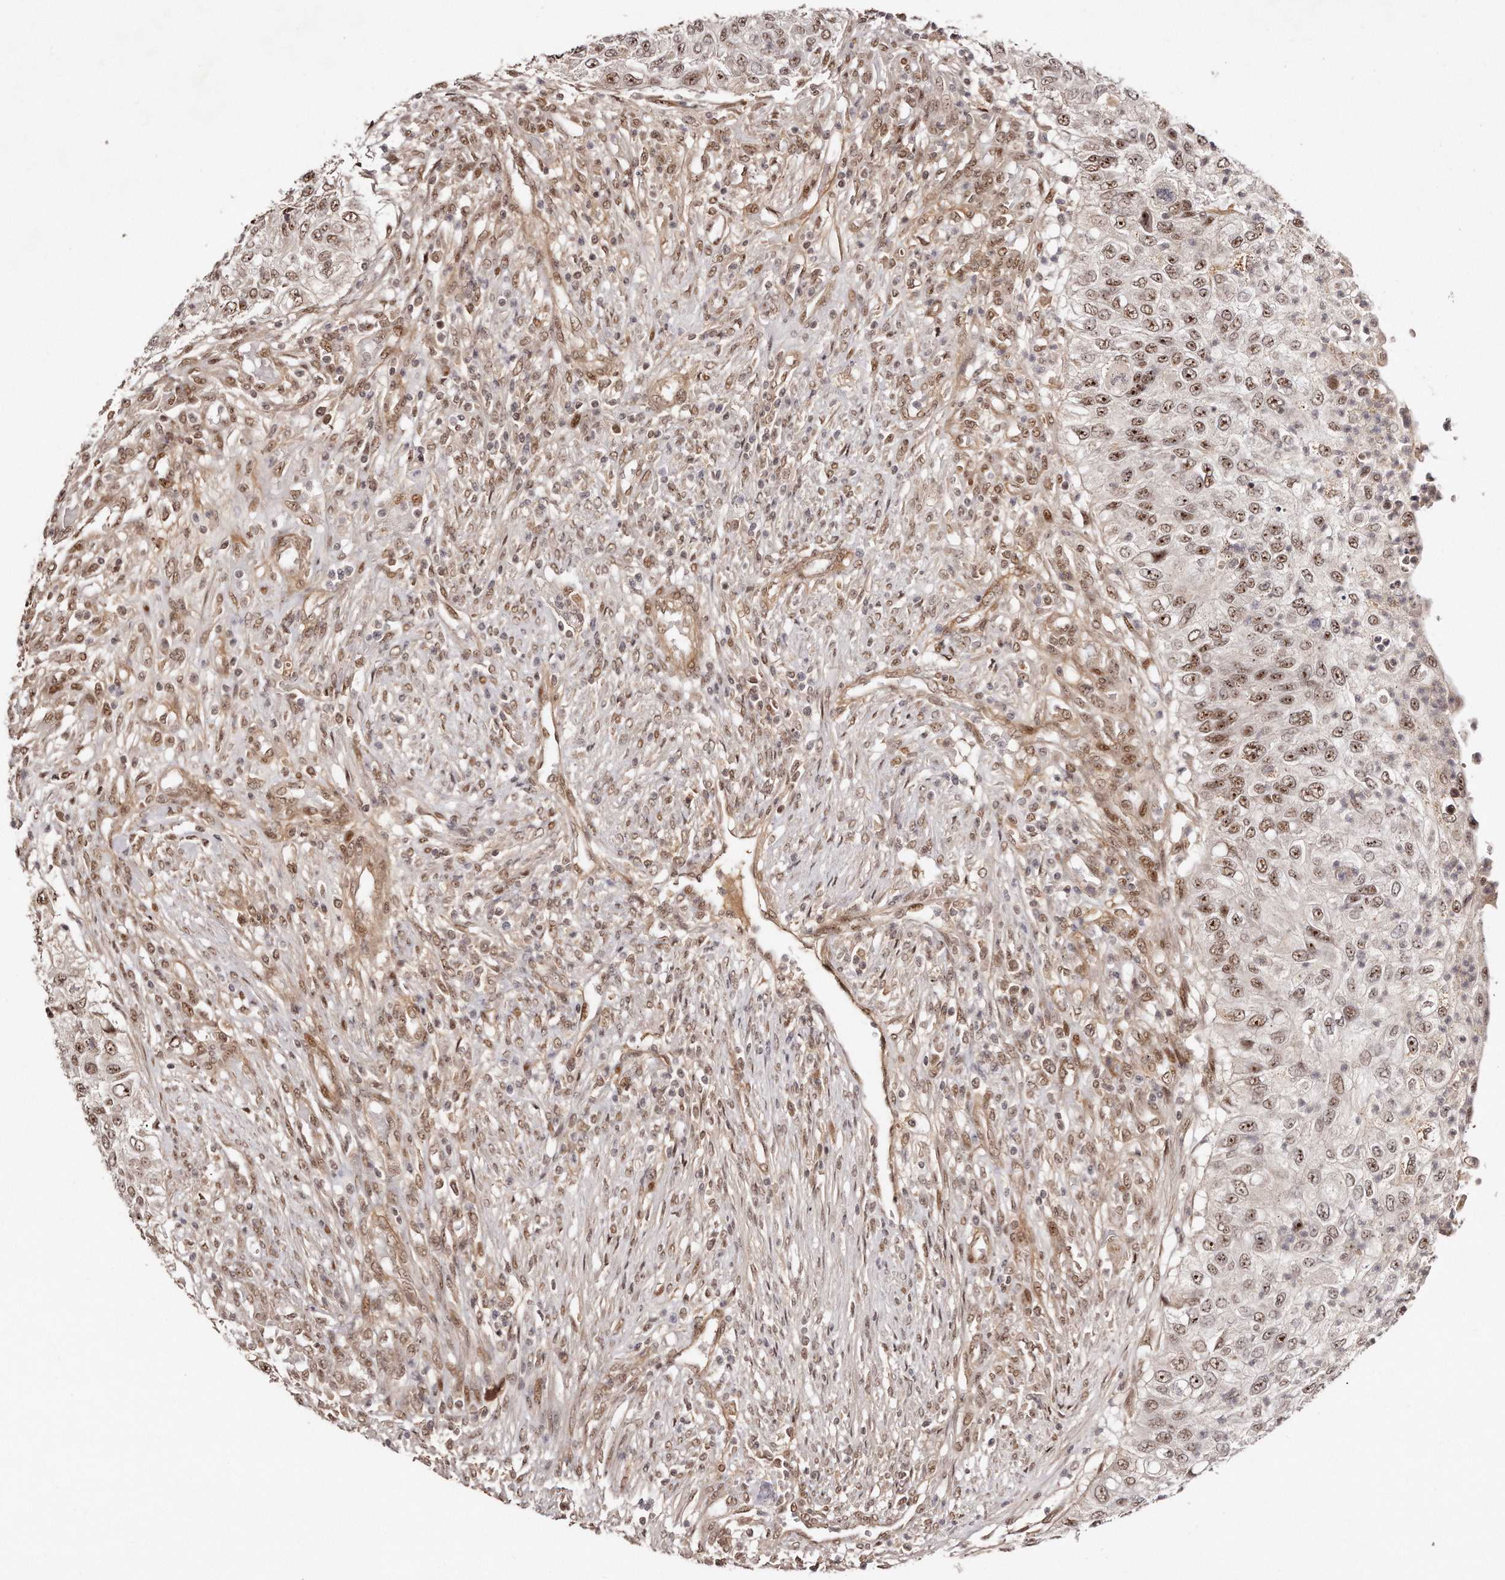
{"staining": {"intensity": "moderate", "quantity": ">75%", "location": "nuclear"}, "tissue": "urothelial cancer", "cell_type": "Tumor cells", "image_type": "cancer", "snomed": [{"axis": "morphology", "description": "Urothelial carcinoma, High grade"}, {"axis": "topography", "description": "Urinary bladder"}], "caption": "Protein expression analysis of human urothelial carcinoma (high-grade) reveals moderate nuclear expression in approximately >75% of tumor cells. The staining was performed using DAB (3,3'-diaminobenzidine), with brown indicating positive protein expression. Nuclei are stained blue with hematoxylin.", "gene": "SOX4", "patient": {"sex": "female", "age": 60}}